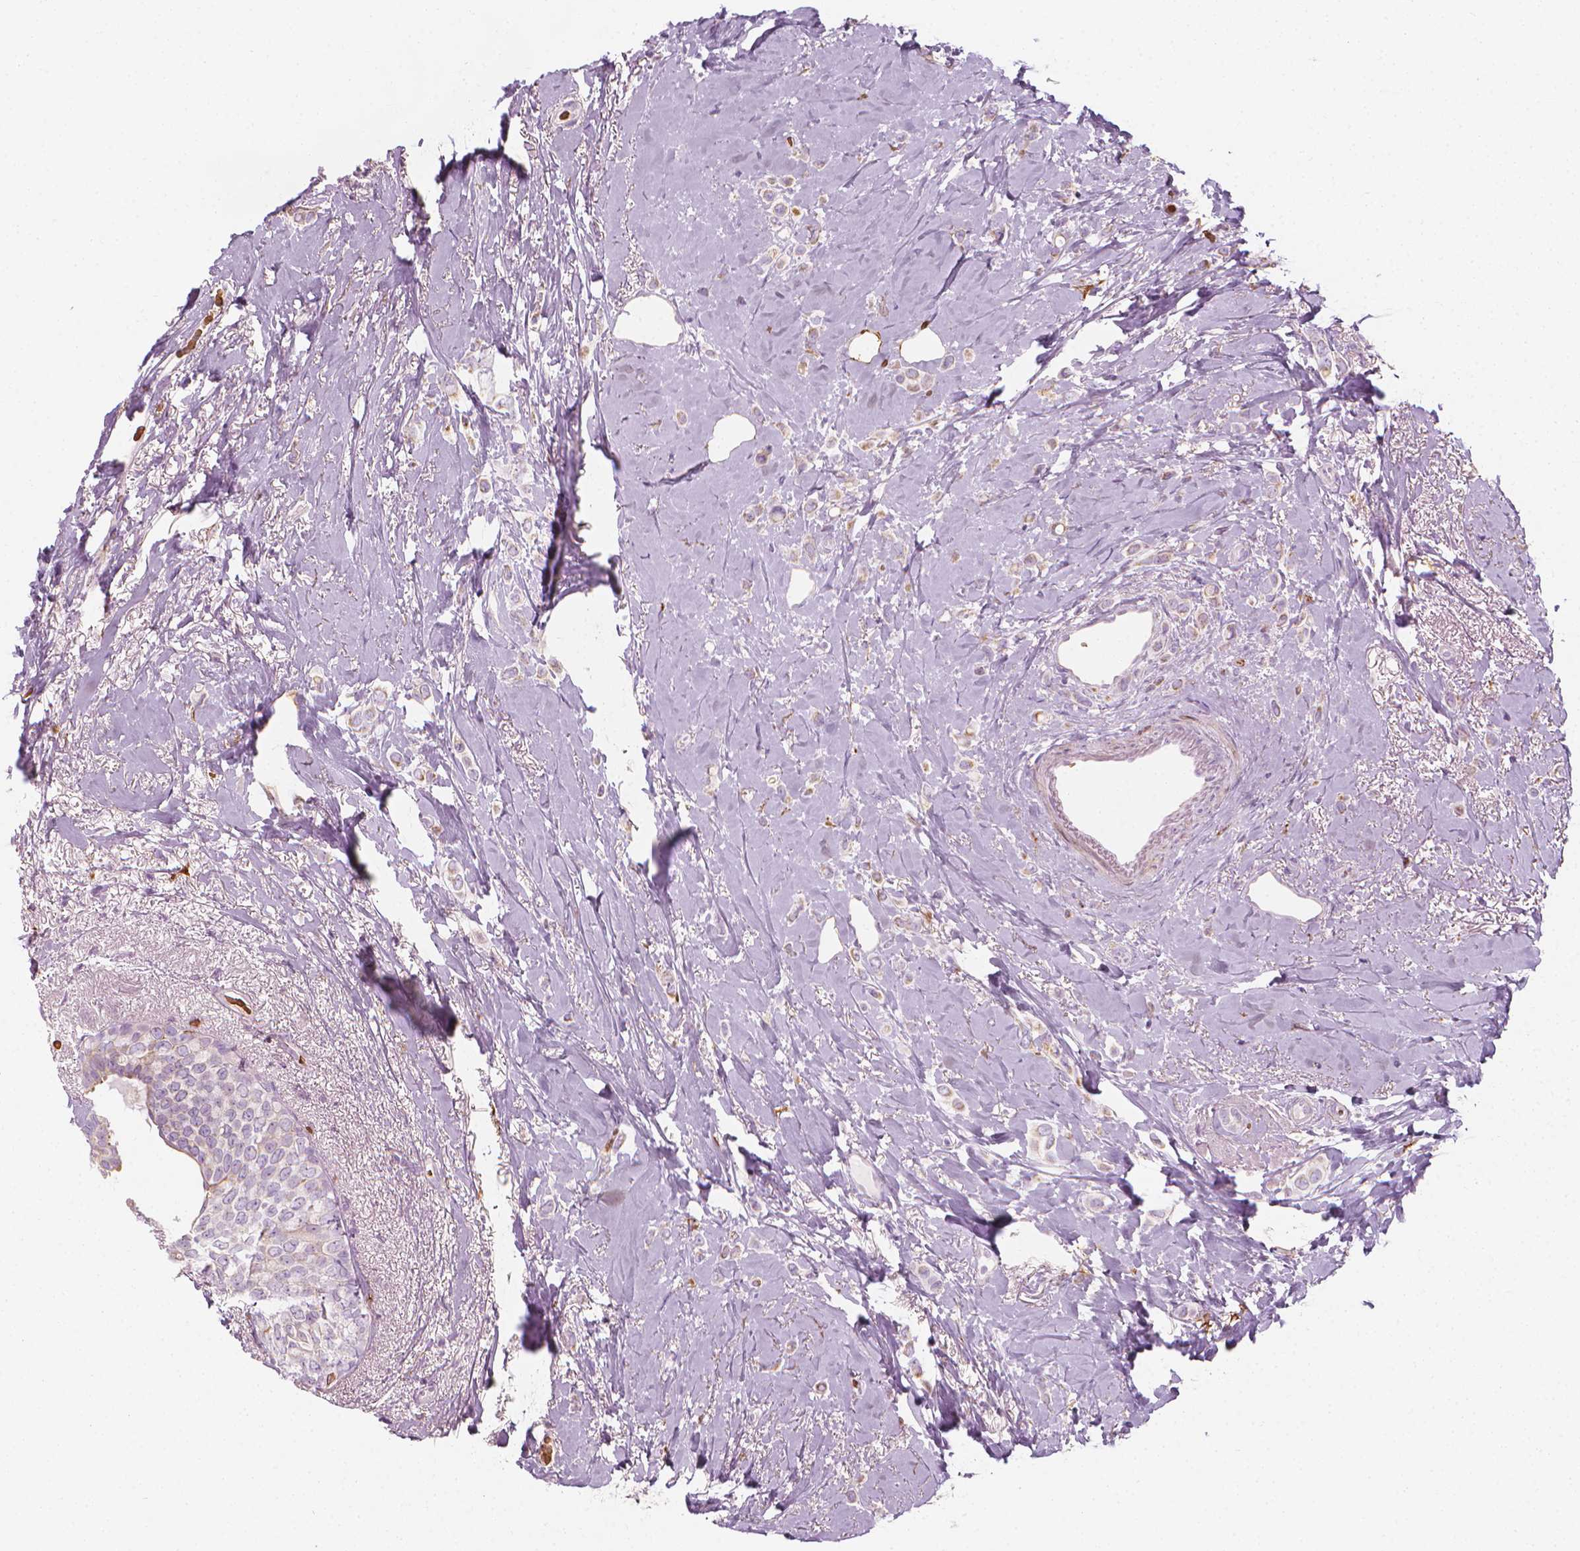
{"staining": {"intensity": "negative", "quantity": "none", "location": "none"}, "tissue": "breast cancer", "cell_type": "Tumor cells", "image_type": "cancer", "snomed": [{"axis": "morphology", "description": "Lobular carcinoma"}, {"axis": "topography", "description": "Breast"}], "caption": "IHC micrograph of neoplastic tissue: lobular carcinoma (breast) stained with DAB (3,3'-diaminobenzidine) displays no significant protein expression in tumor cells.", "gene": "CES1", "patient": {"sex": "female", "age": 66}}